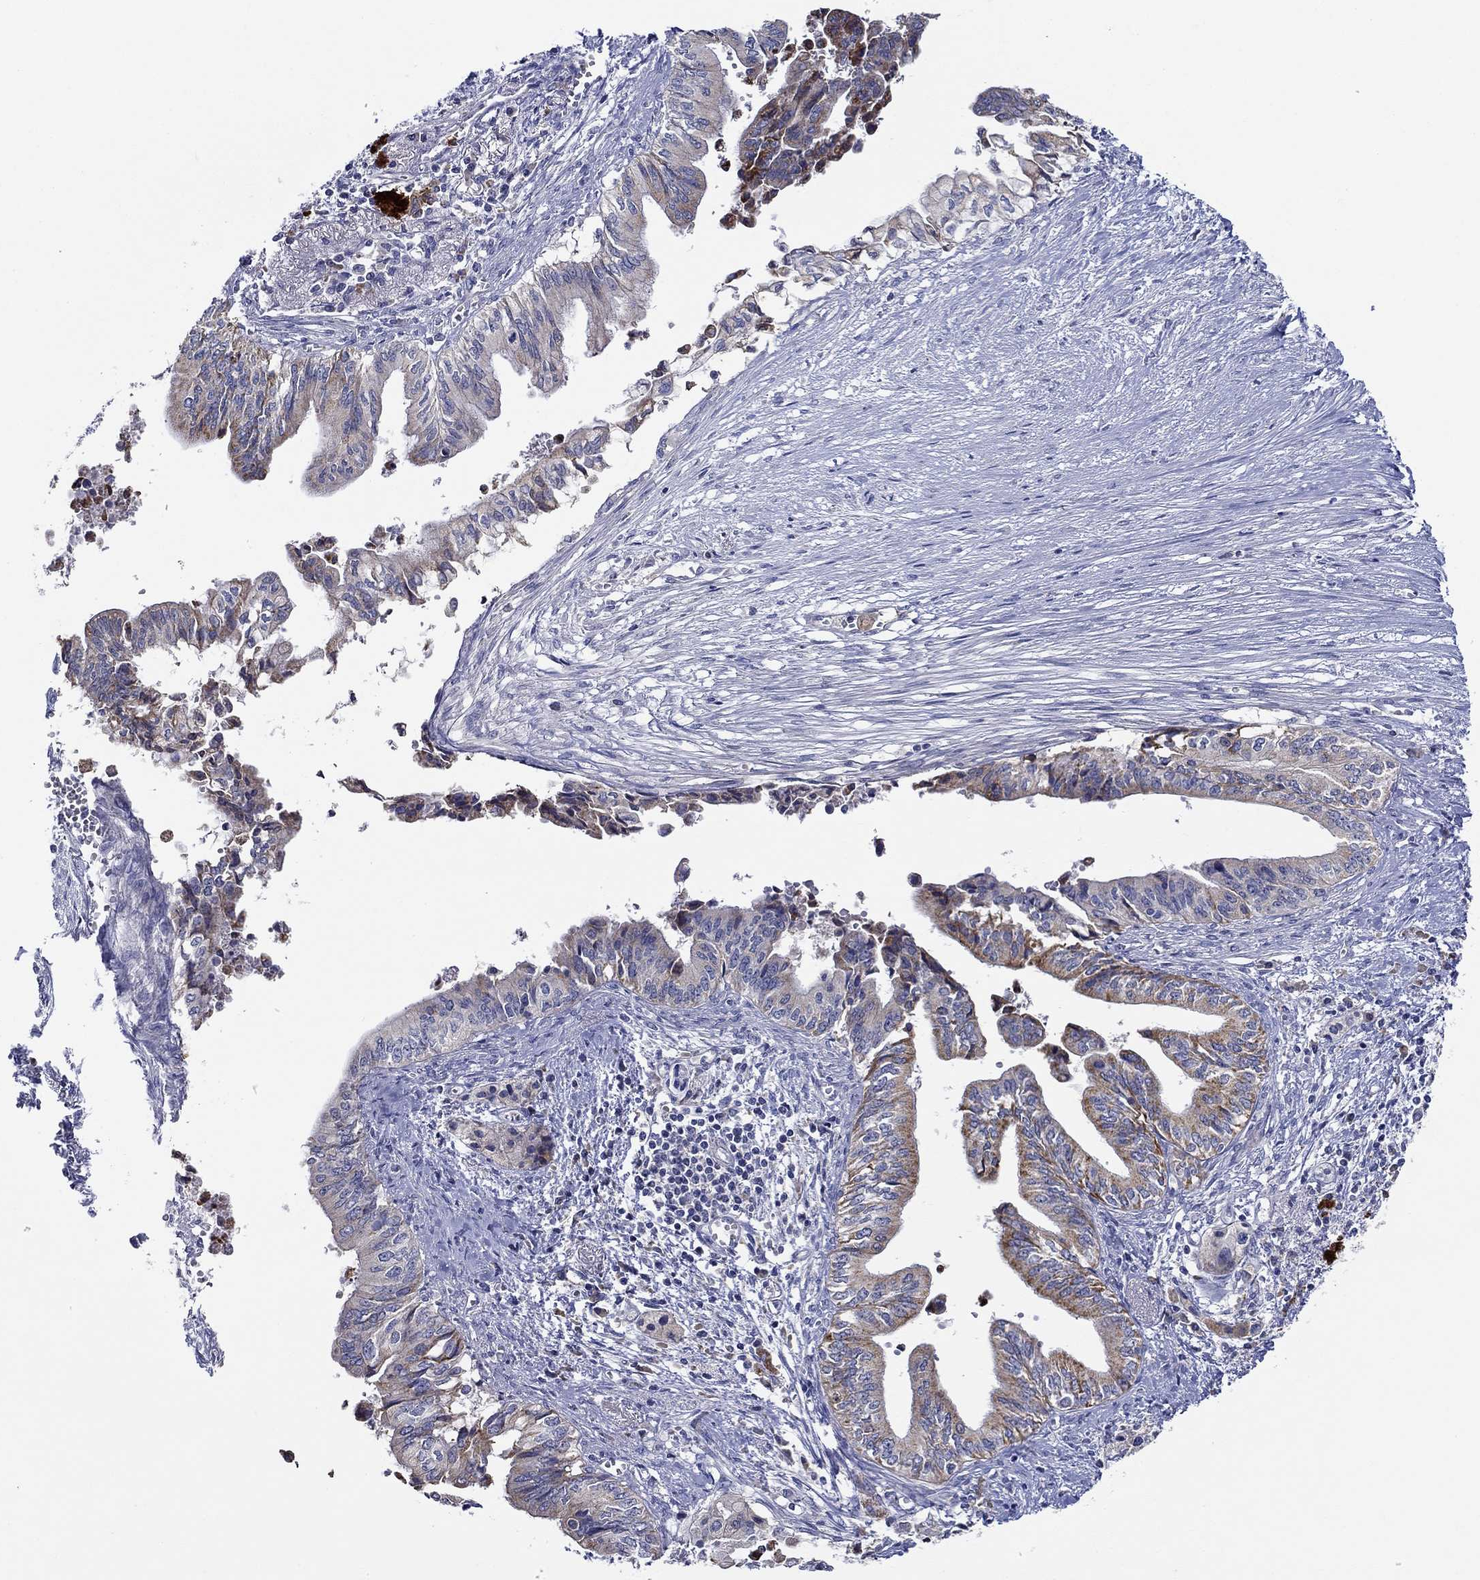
{"staining": {"intensity": "moderate", "quantity": "25%-75%", "location": "cytoplasmic/membranous"}, "tissue": "pancreatic cancer", "cell_type": "Tumor cells", "image_type": "cancer", "snomed": [{"axis": "morphology", "description": "Adenocarcinoma, NOS"}, {"axis": "topography", "description": "Pancreas"}], "caption": "This is a photomicrograph of IHC staining of pancreatic cancer, which shows moderate staining in the cytoplasmic/membranous of tumor cells.", "gene": "CHIT1", "patient": {"sex": "female", "age": 61}}